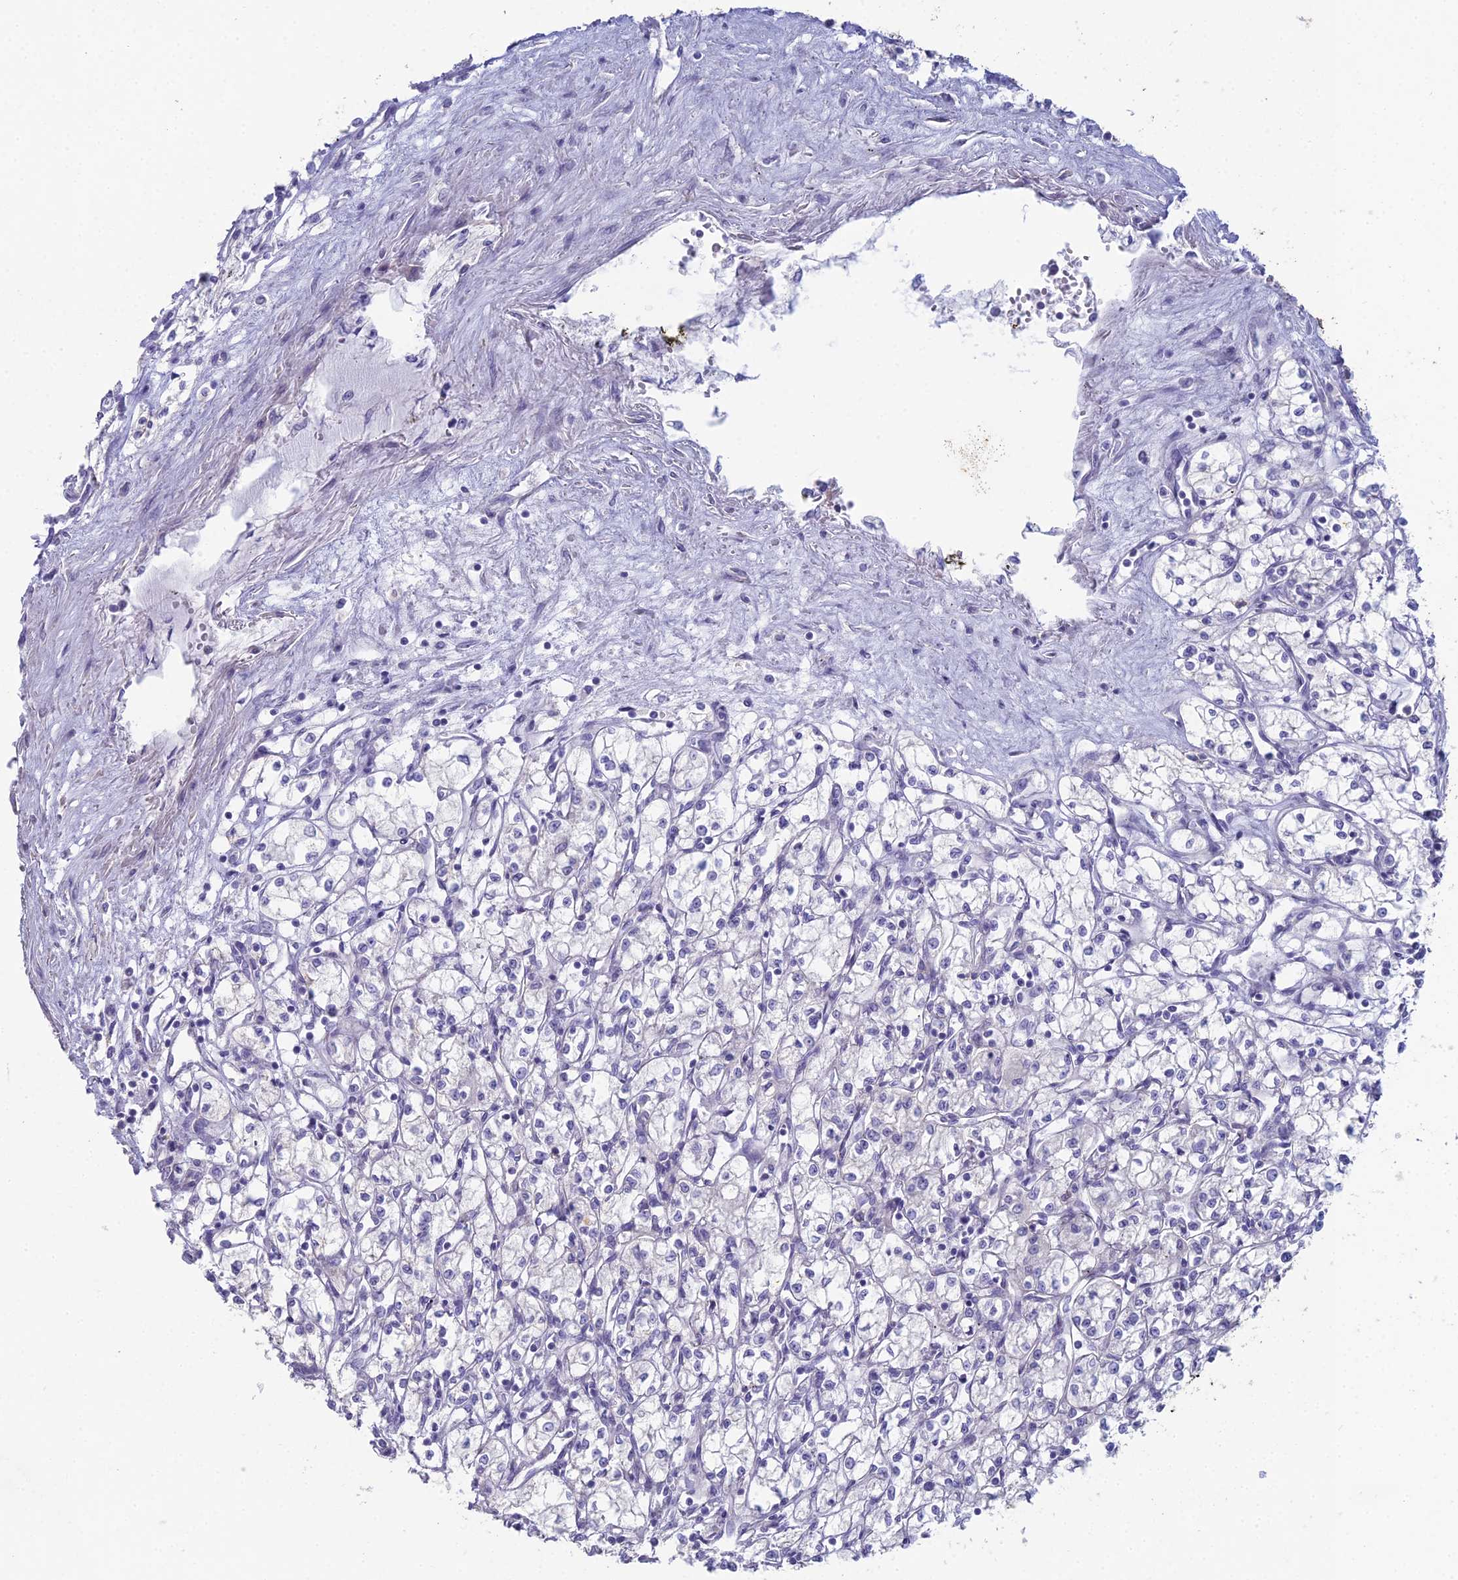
{"staining": {"intensity": "negative", "quantity": "none", "location": "none"}, "tissue": "renal cancer", "cell_type": "Tumor cells", "image_type": "cancer", "snomed": [{"axis": "morphology", "description": "Adenocarcinoma, NOS"}, {"axis": "topography", "description": "Kidney"}], "caption": "There is no significant staining in tumor cells of renal cancer. The staining was performed using DAB (3,3'-diaminobenzidine) to visualize the protein expression in brown, while the nuclei were stained in blue with hematoxylin (Magnification: 20x).", "gene": "NCAM1", "patient": {"sex": "male", "age": 59}}